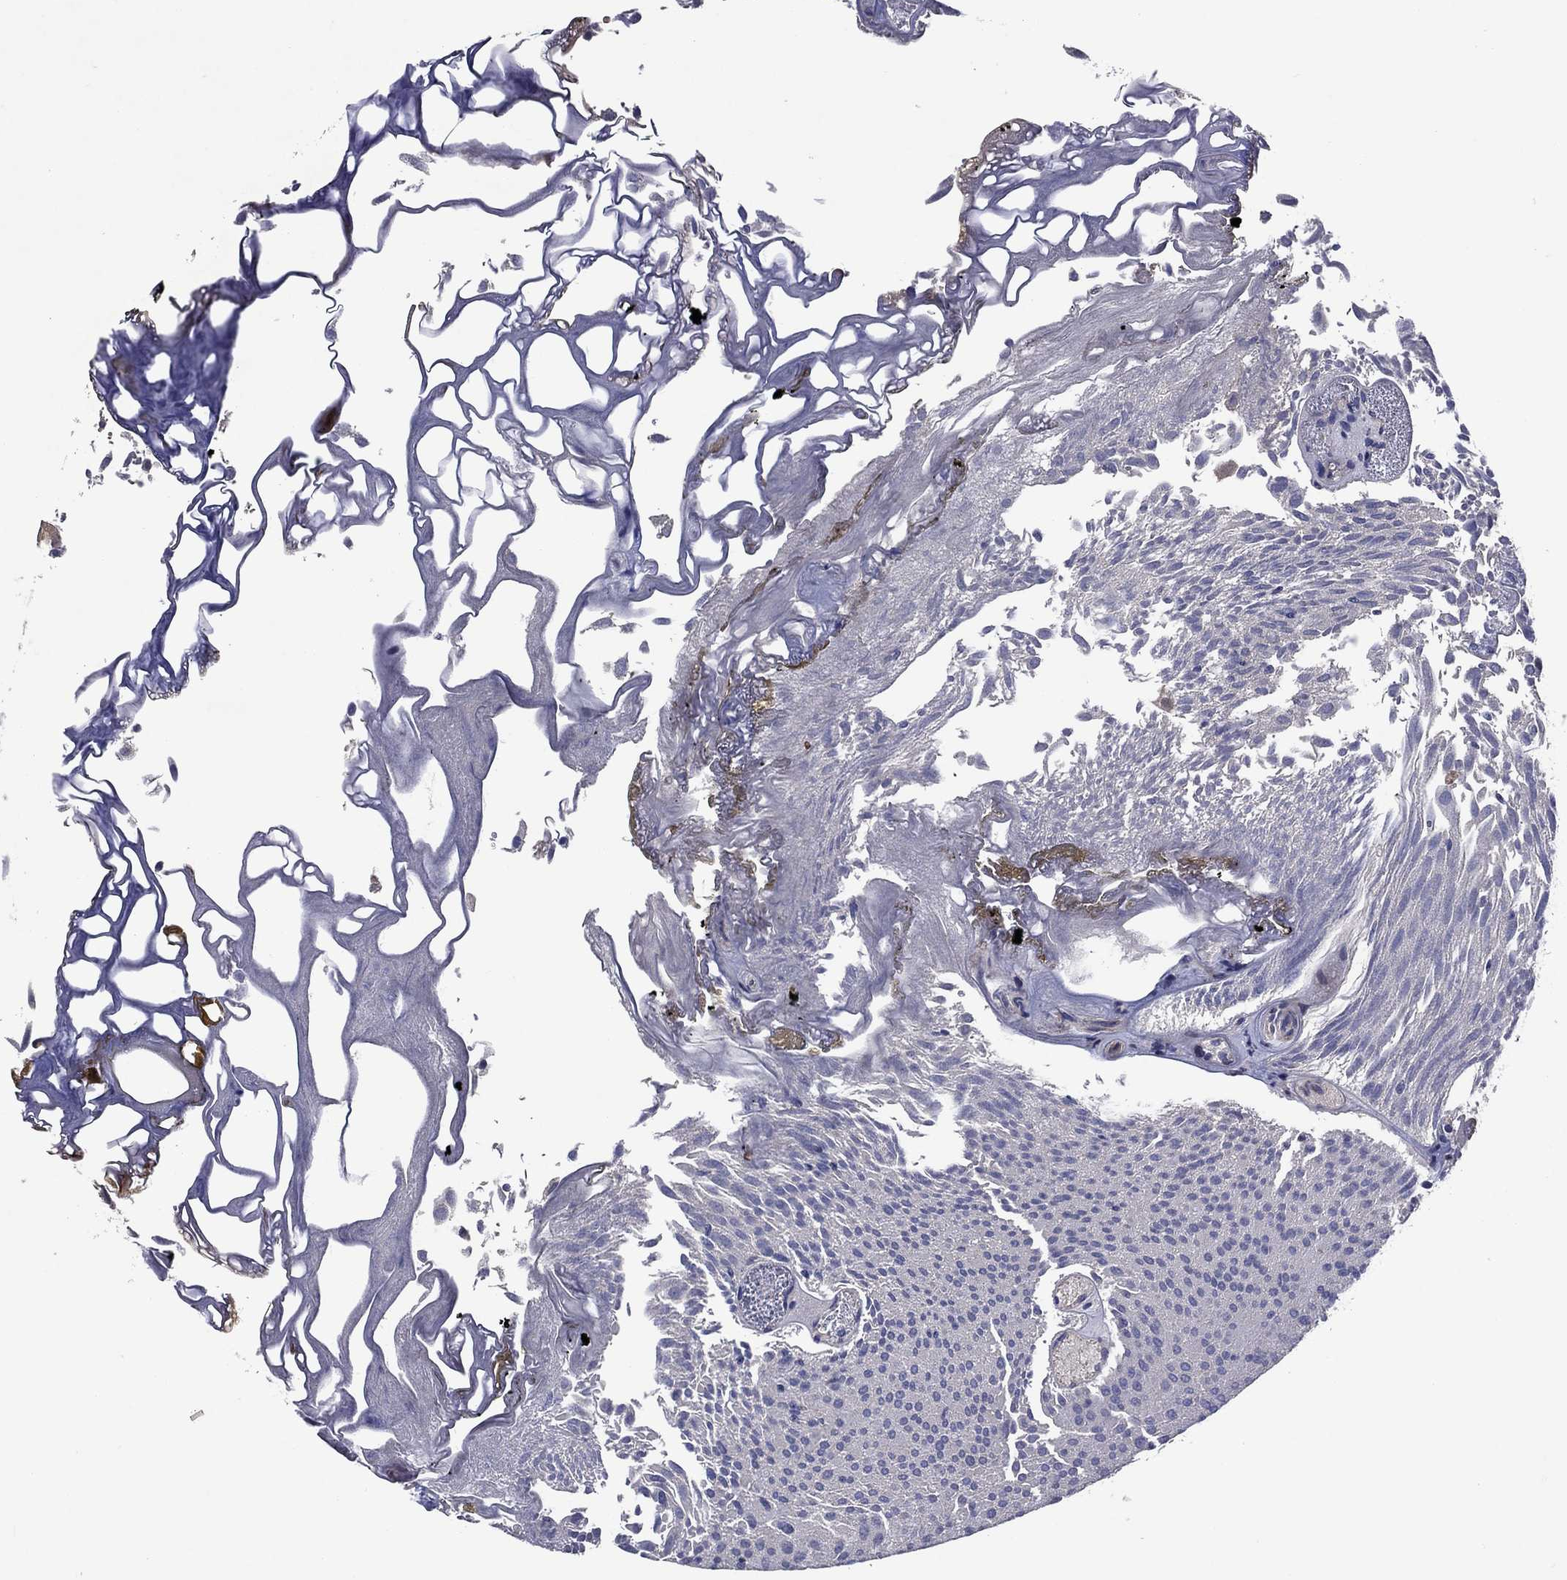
{"staining": {"intensity": "negative", "quantity": "none", "location": "none"}, "tissue": "urothelial cancer", "cell_type": "Tumor cells", "image_type": "cancer", "snomed": [{"axis": "morphology", "description": "Urothelial carcinoma, Low grade"}, {"axis": "topography", "description": "Urinary bladder"}], "caption": "IHC of human low-grade urothelial carcinoma demonstrates no staining in tumor cells.", "gene": "MSRB1", "patient": {"sex": "male", "age": 52}}